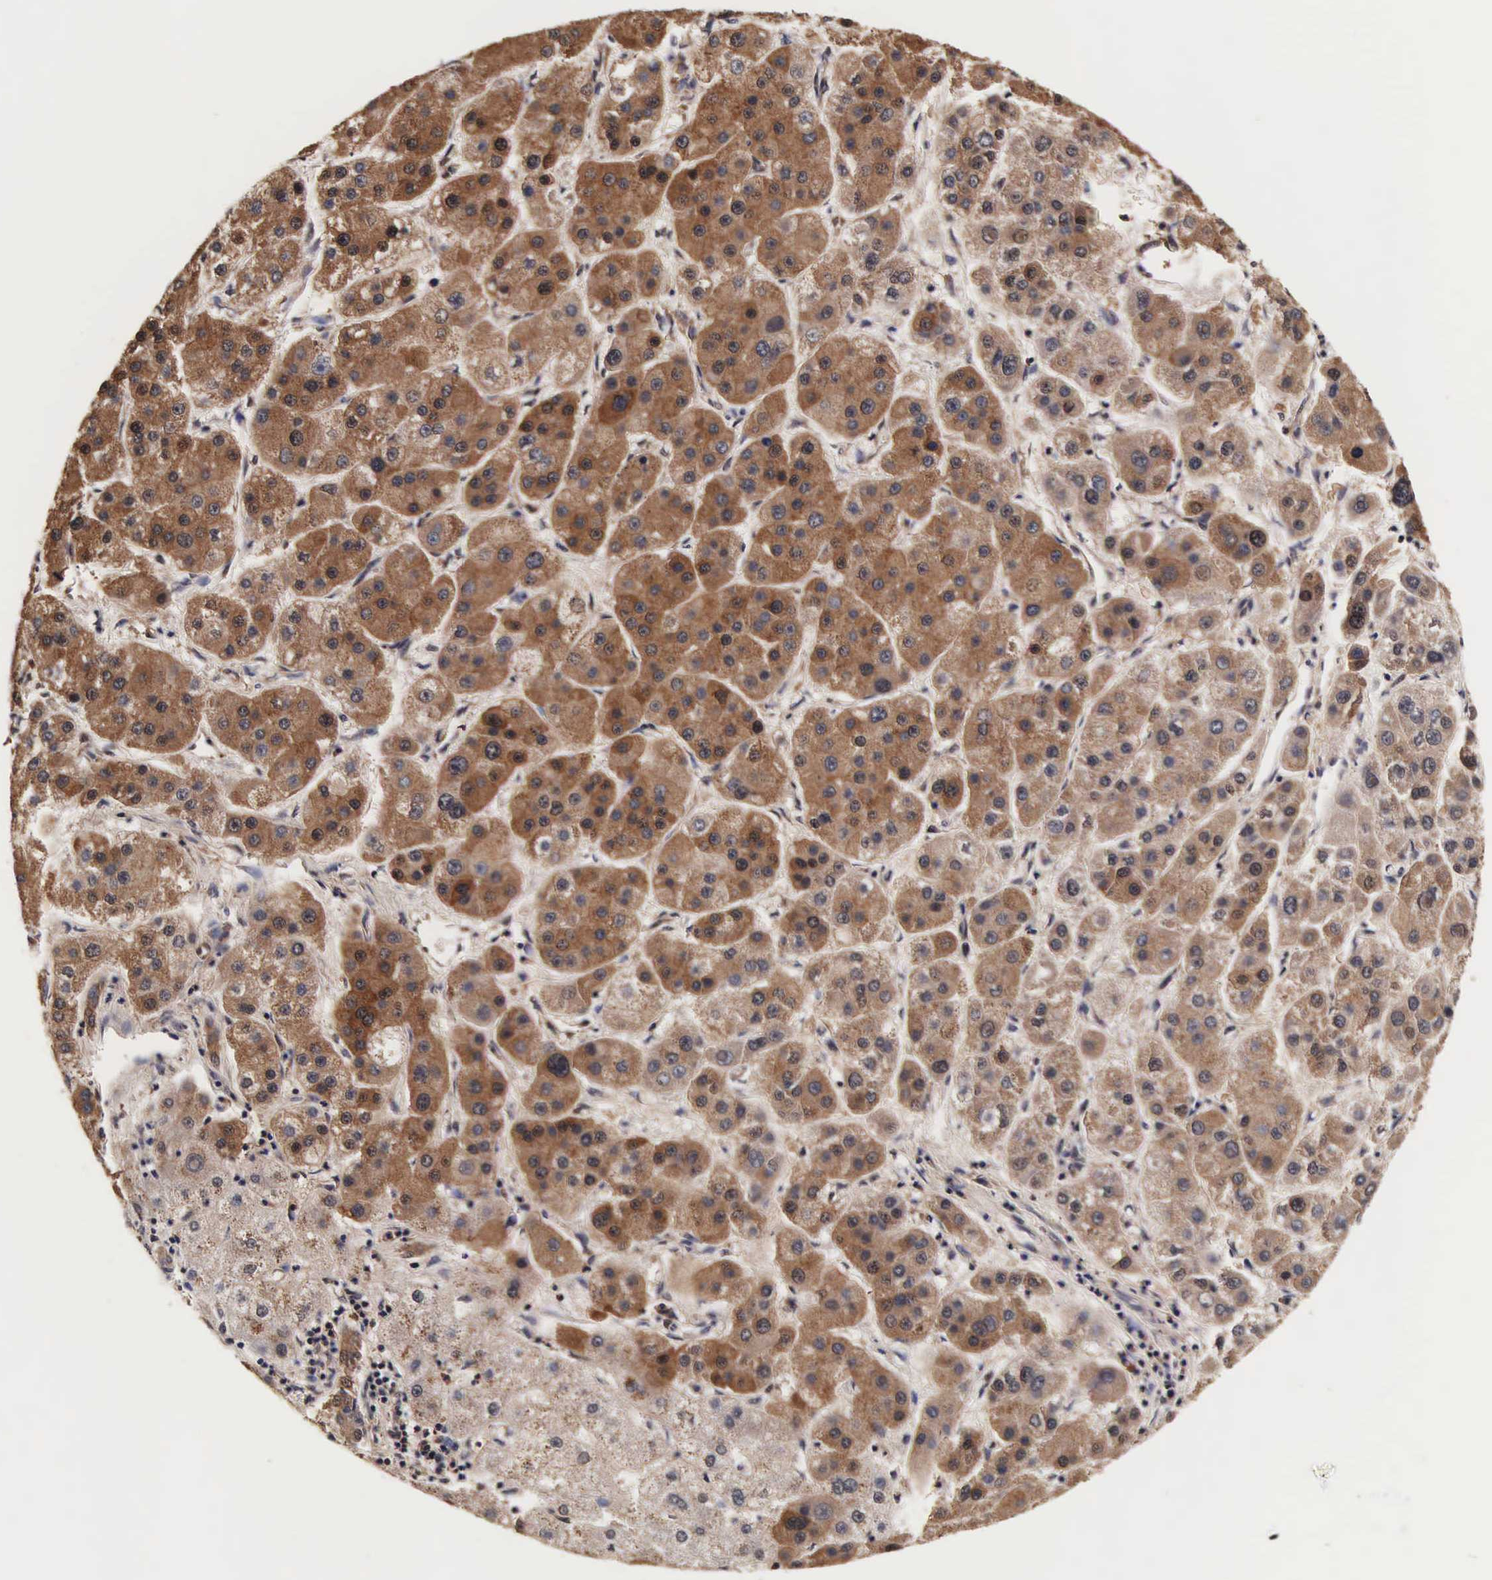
{"staining": {"intensity": "moderate", "quantity": "25%-75%", "location": "cytoplasmic/membranous,nuclear"}, "tissue": "liver cancer", "cell_type": "Tumor cells", "image_type": "cancer", "snomed": [{"axis": "morphology", "description": "Carcinoma, Hepatocellular, NOS"}, {"axis": "topography", "description": "Liver"}], "caption": "Liver cancer tissue displays moderate cytoplasmic/membranous and nuclear expression in approximately 25%-75% of tumor cells (DAB = brown stain, brightfield microscopy at high magnification).", "gene": "TECPR2", "patient": {"sex": "female", "age": 85}}